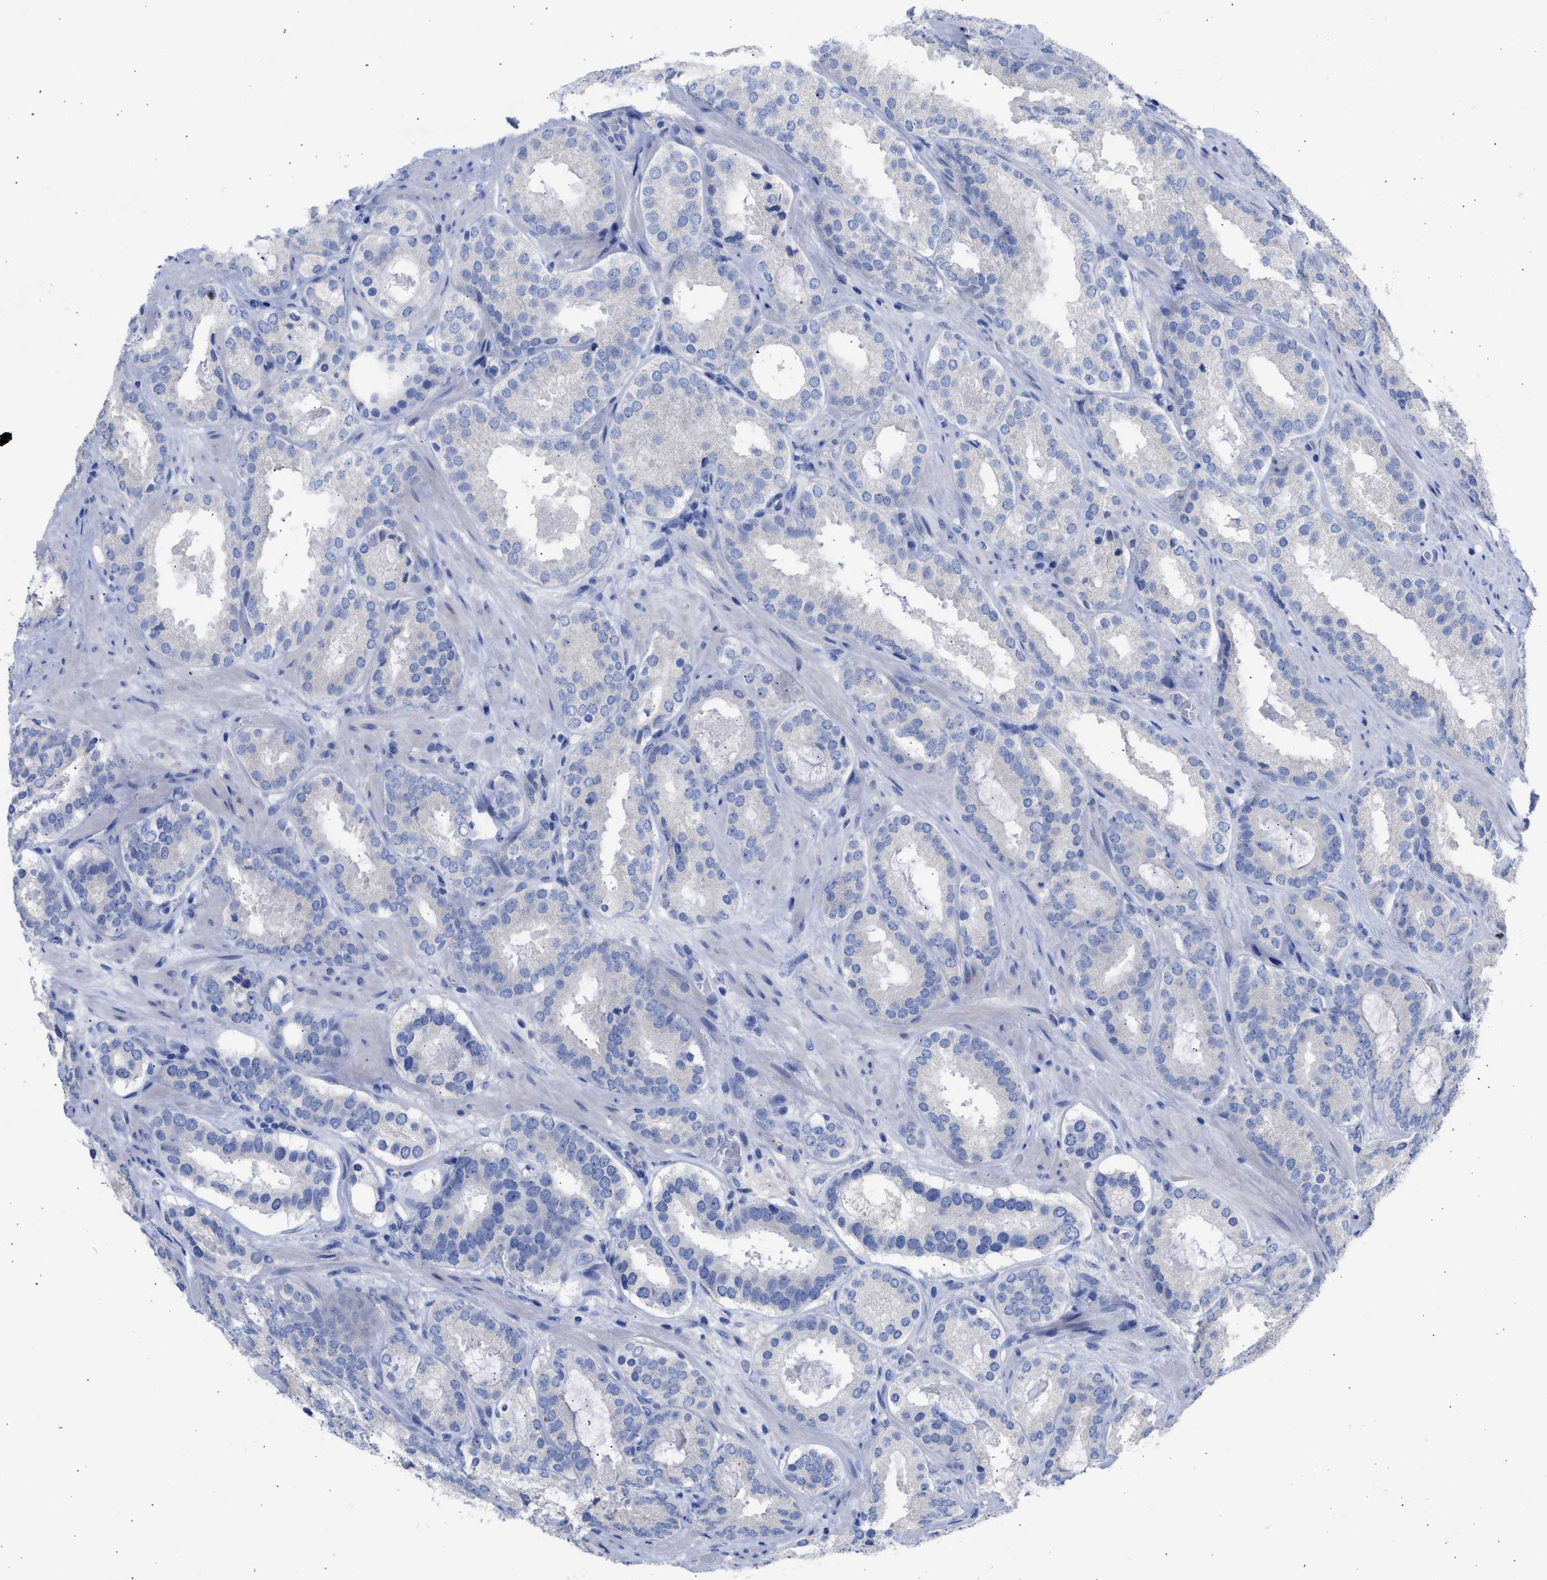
{"staining": {"intensity": "negative", "quantity": "none", "location": "none"}, "tissue": "prostate cancer", "cell_type": "Tumor cells", "image_type": "cancer", "snomed": [{"axis": "morphology", "description": "Adenocarcinoma, Low grade"}, {"axis": "topography", "description": "Prostate"}], "caption": "This is a photomicrograph of immunohistochemistry staining of adenocarcinoma (low-grade) (prostate), which shows no expression in tumor cells.", "gene": "RSPH1", "patient": {"sex": "male", "age": 69}}